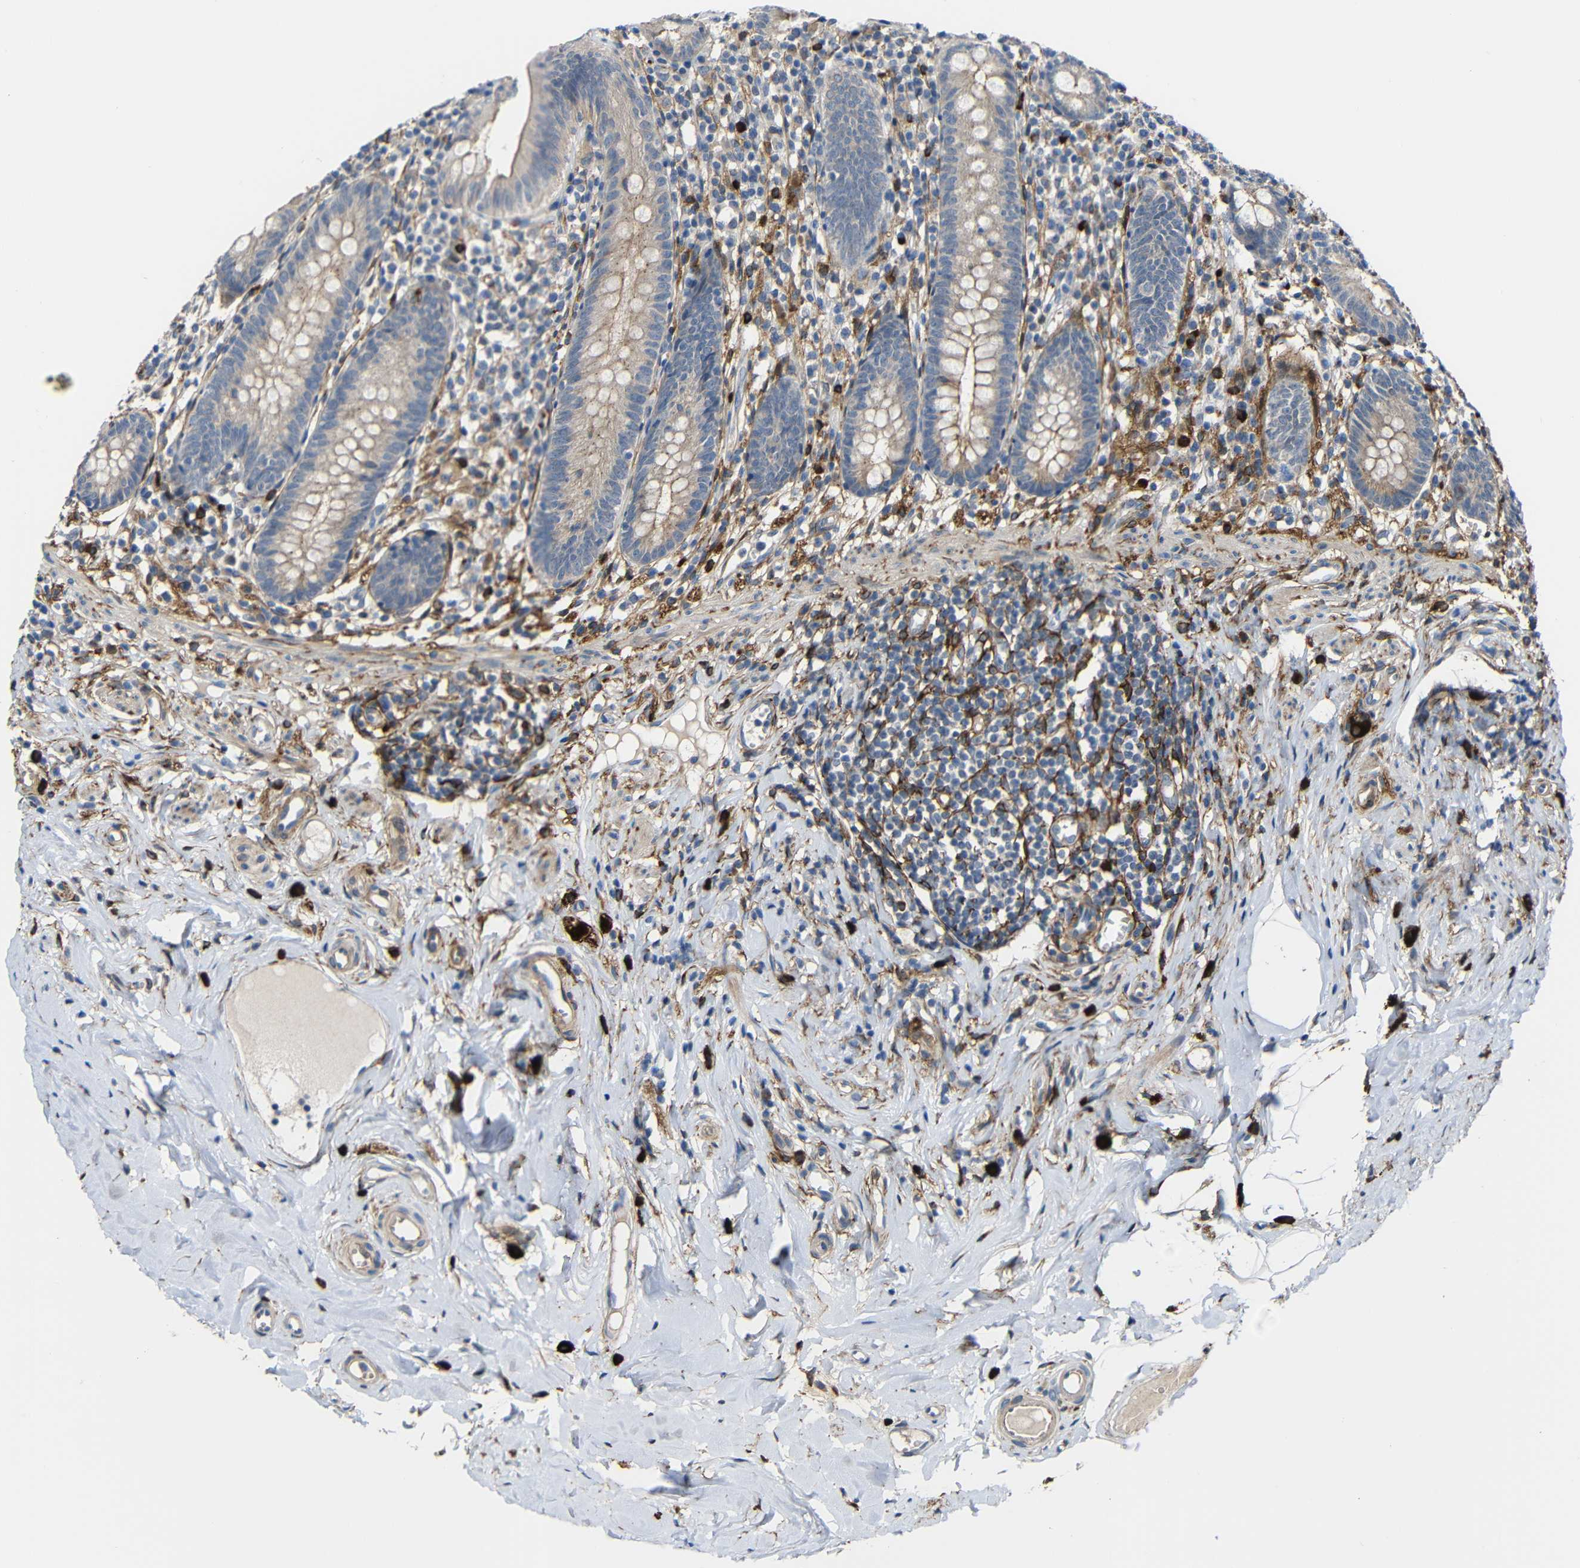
{"staining": {"intensity": "weak", "quantity": ">75%", "location": "cytoplasmic/membranous"}, "tissue": "appendix", "cell_type": "Glandular cells", "image_type": "normal", "snomed": [{"axis": "morphology", "description": "Normal tissue, NOS"}, {"axis": "topography", "description": "Appendix"}], "caption": "Protein staining shows weak cytoplasmic/membranous staining in approximately >75% of glandular cells in benign appendix.", "gene": "DCLK1", "patient": {"sex": "male", "age": 52}}